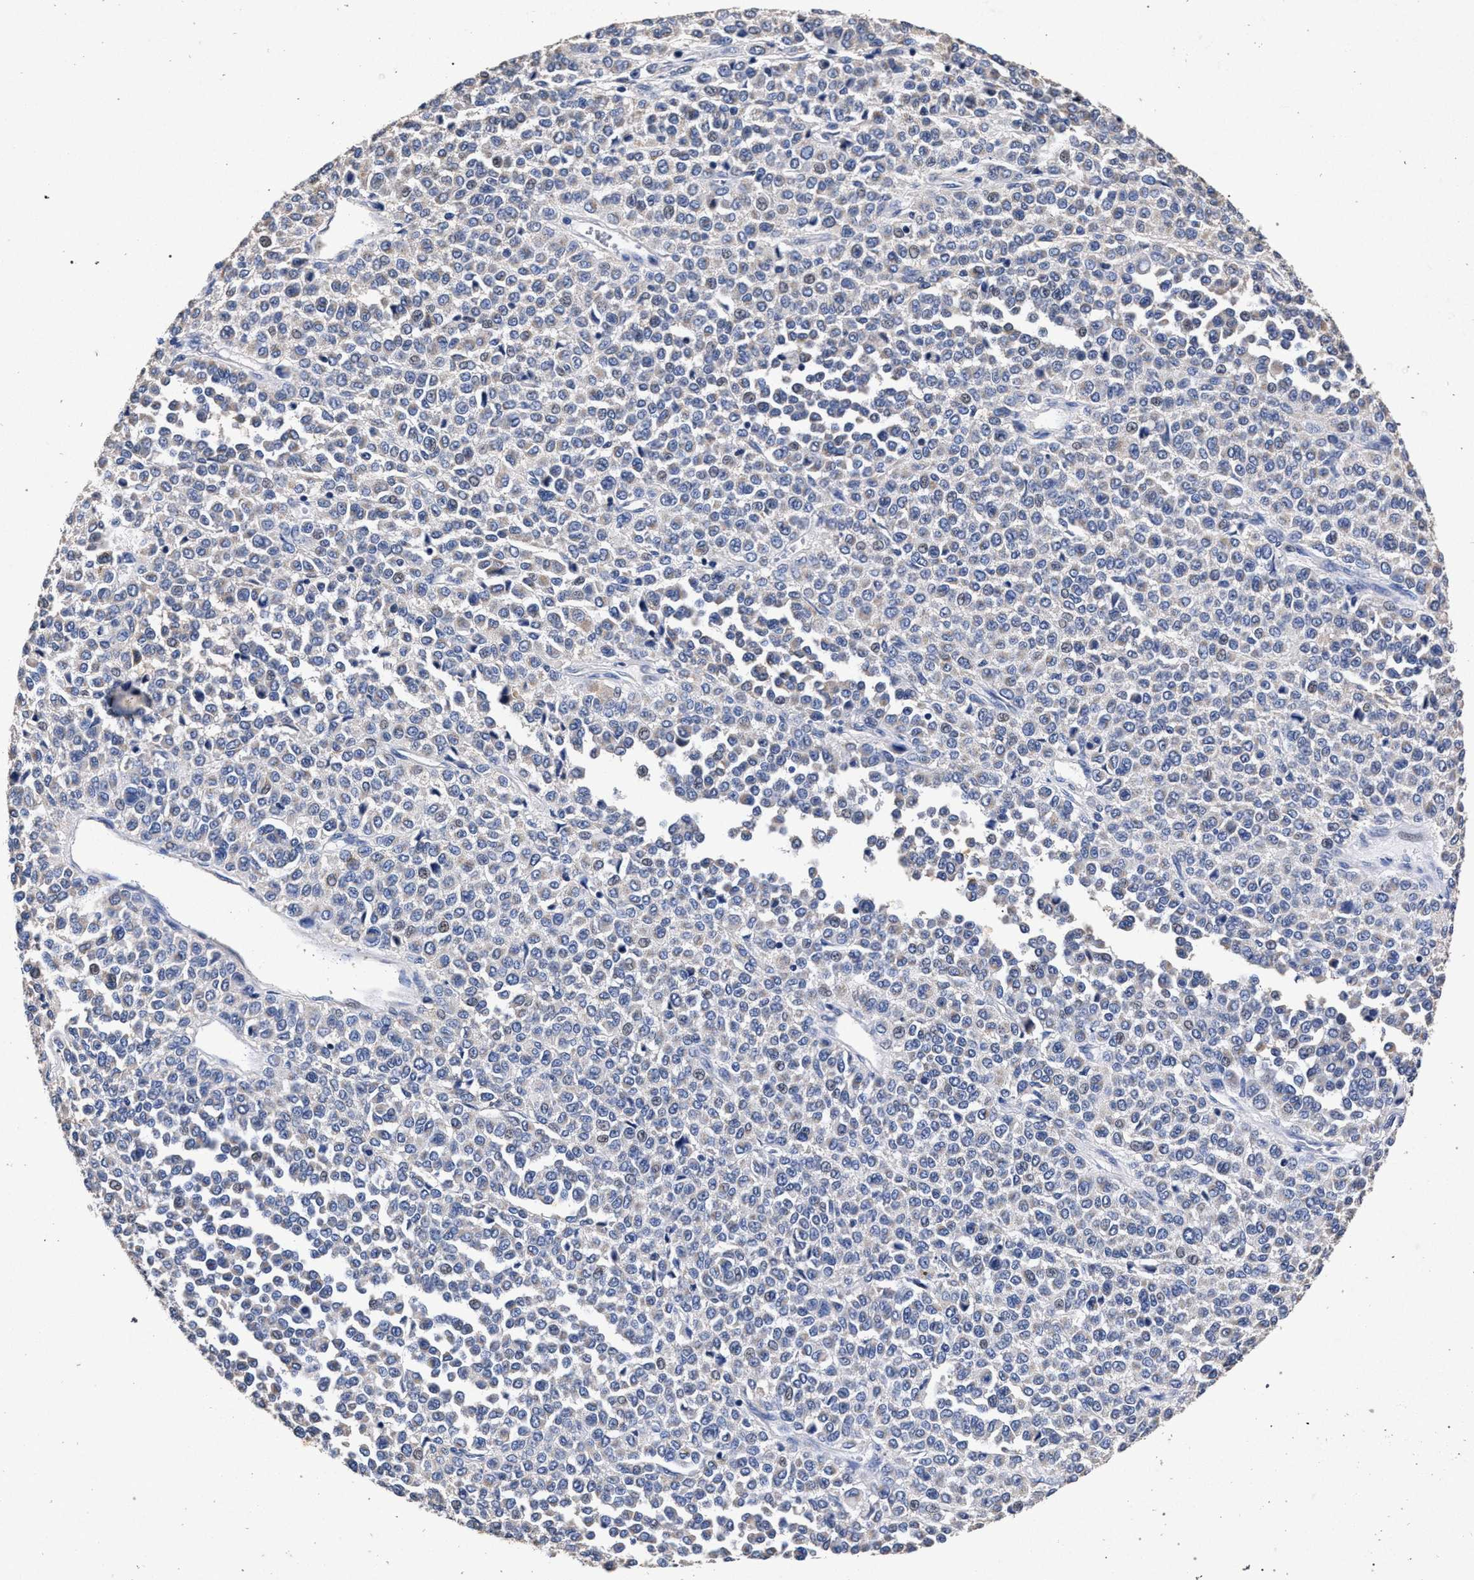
{"staining": {"intensity": "negative", "quantity": "none", "location": "none"}, "tissue": "melanoma", "cell_type": "Tumor cells", "image_type": "cancer", "snomed": [{"axis": "morphology", "description": "Malignant melanoma, Metastatic site"}, {"axis": "topography", "description": "Pancreas"}], "caption": "IHC histopathology image of malignant melanoma (metastatic site) stained for a protein (brown), which exhibits no expression in tumor cells.", "gene": "ATP1A2", "patient": {"sex": "female", "age": 30}}